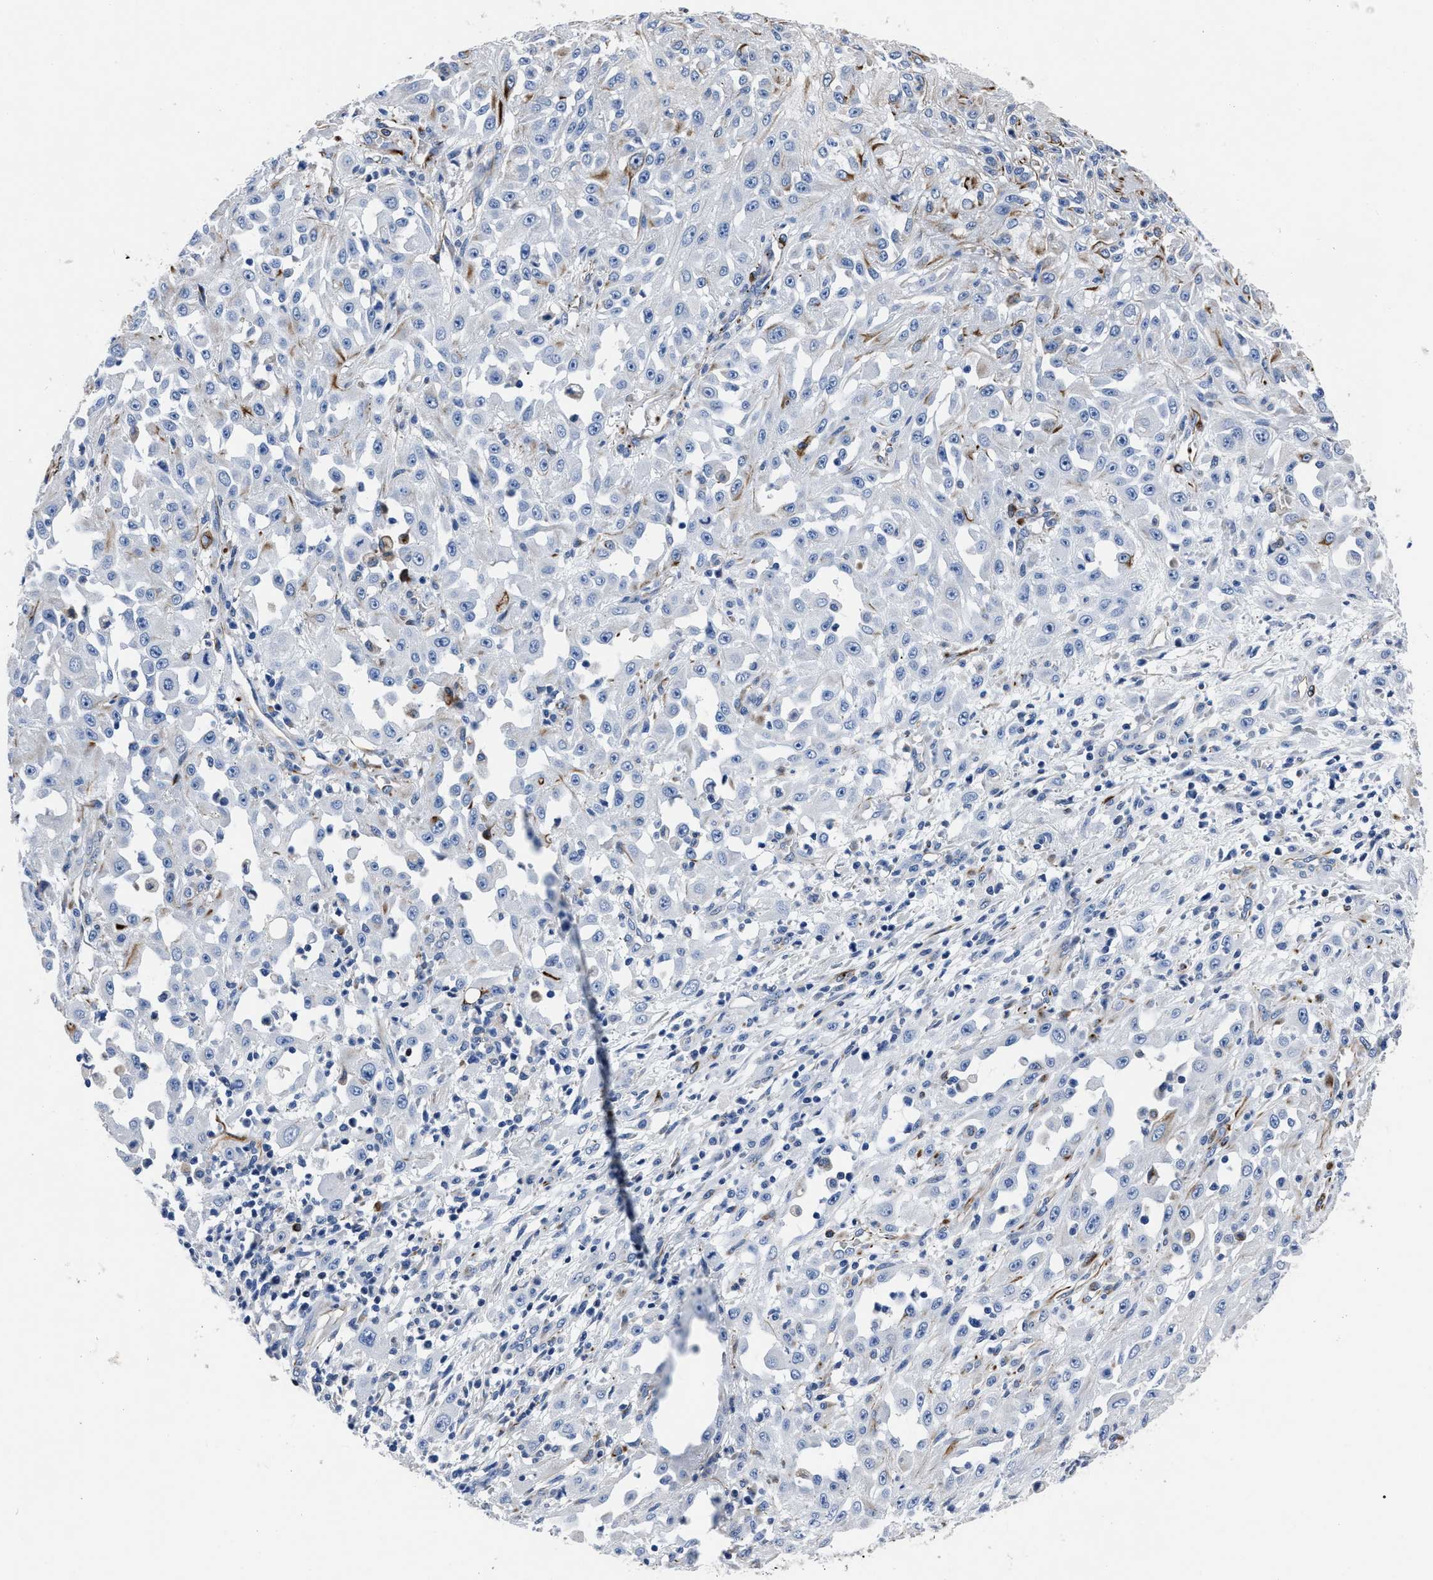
{"staining": {"intensity": "negative", "quantity": "none", "location": "none"}, "tissue": "skin cancer", "cell_type": "Tumor cells", "image_type": "cancer", "snomed": [{"axis": "morphology", "description": "Squamous cell carcinoma, NOS"}, {"axis": "morphology", "description": "Squamous cell carcinoma, metastatic, NOS"}, {"axis": "topography", "description": "Skin"}, {"axis": "topography", "description": "Lymph node"}], "caption": "Skin cancer was stained to show a protein in brown. There is no significant expression in tumor cells. The staining is performed using DAB brown chromogen with nuclei counter-stained in using hematoxylin.", "gene": "OR10G3", "patient": {"sex": "male", "age": 75}}